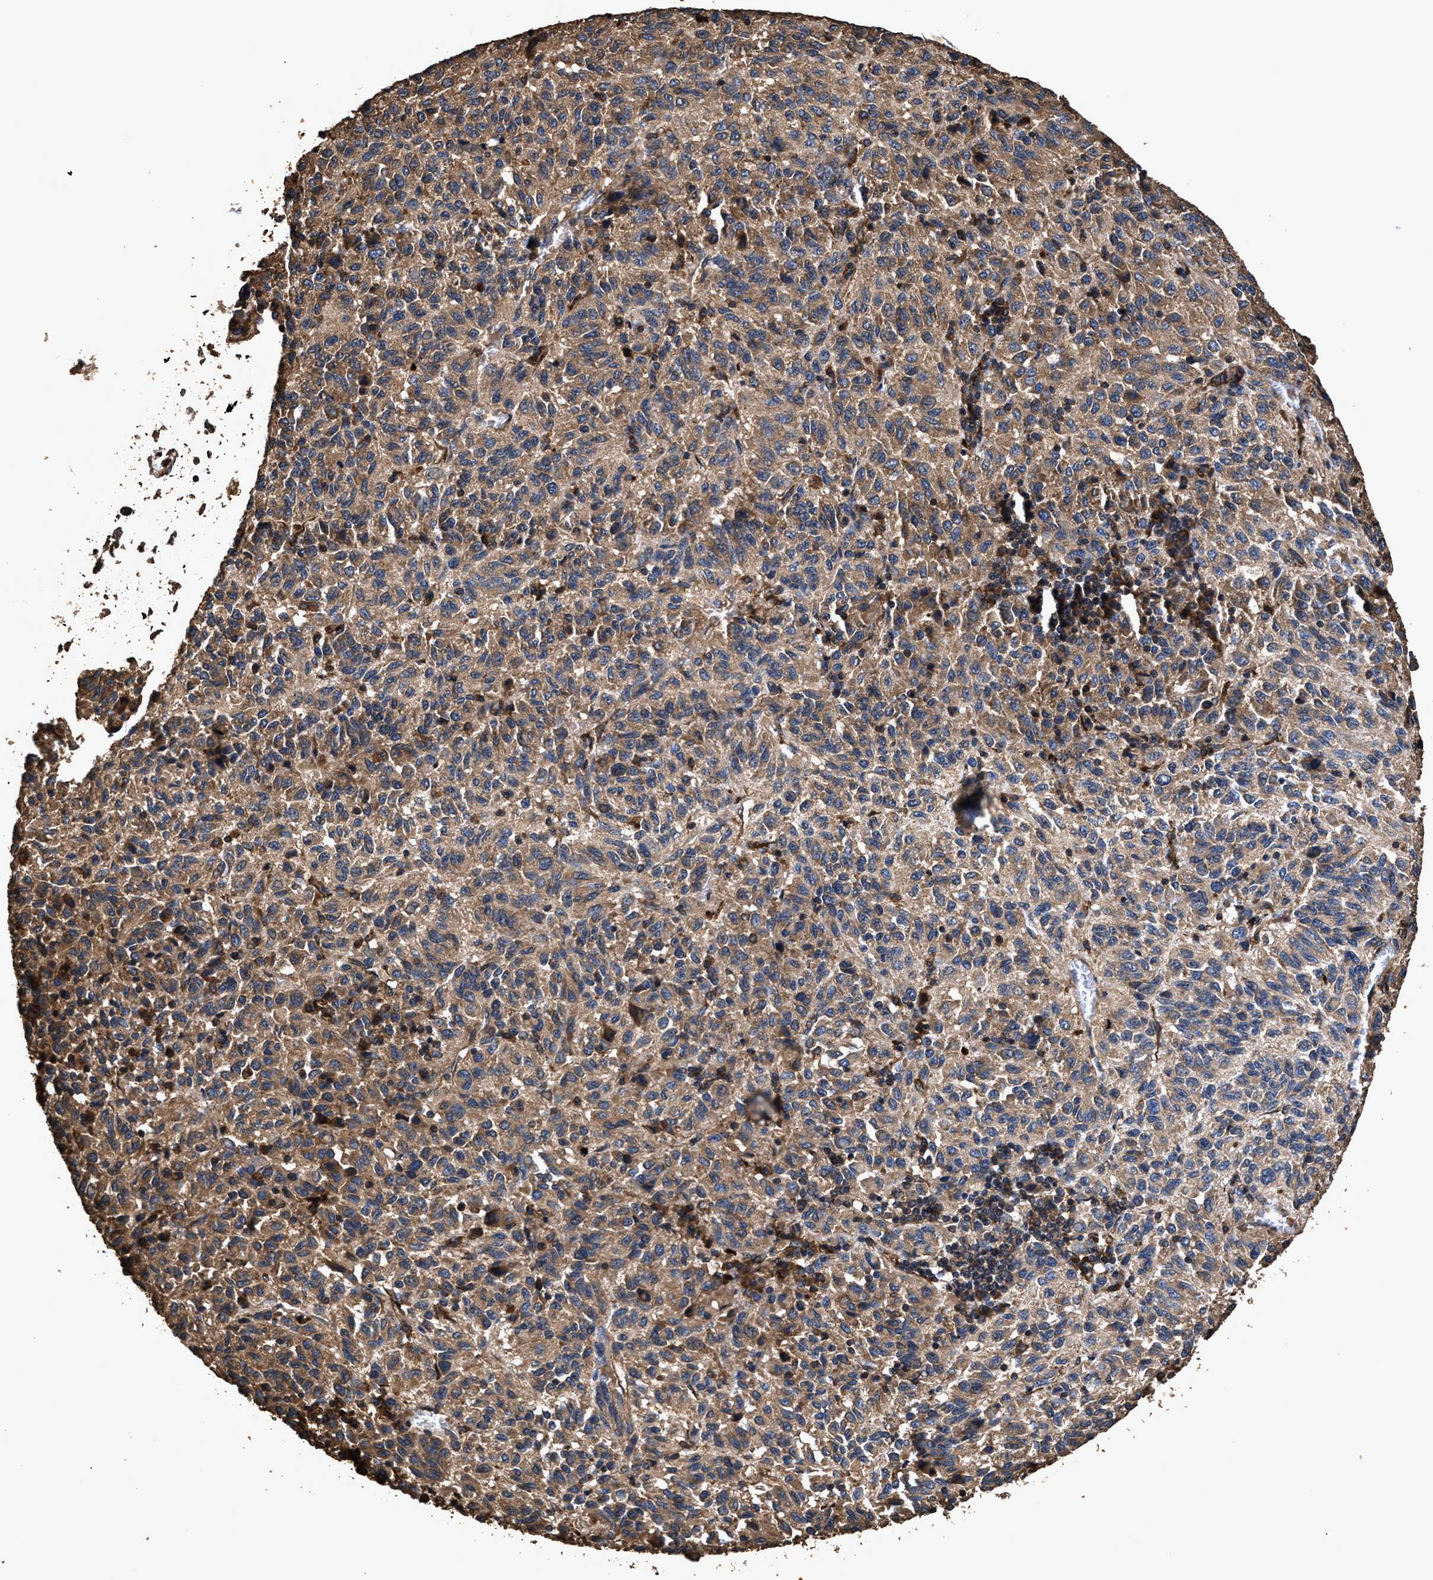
{"staining": {"intensity": "moderate", "quantity": ">75%", "location": "cytoplasmic/membranous"}, "tissue": "melanoma", "cell_type": "Tumor cells", "image_type": "cancer", "snomed": [{"axis": "morphology", "description": "Malignant melanoma, Metastatic site"}, {"axis": "topography", "description": "Lung"}], "caption": "Melanoma stained with immunohistochemistry shows moderate cytoplasmic/membranous positivity in approximately >75% of tumor cells.", "gene": "ZMYND19", "patient": {"sex": "male", "age": 64}}